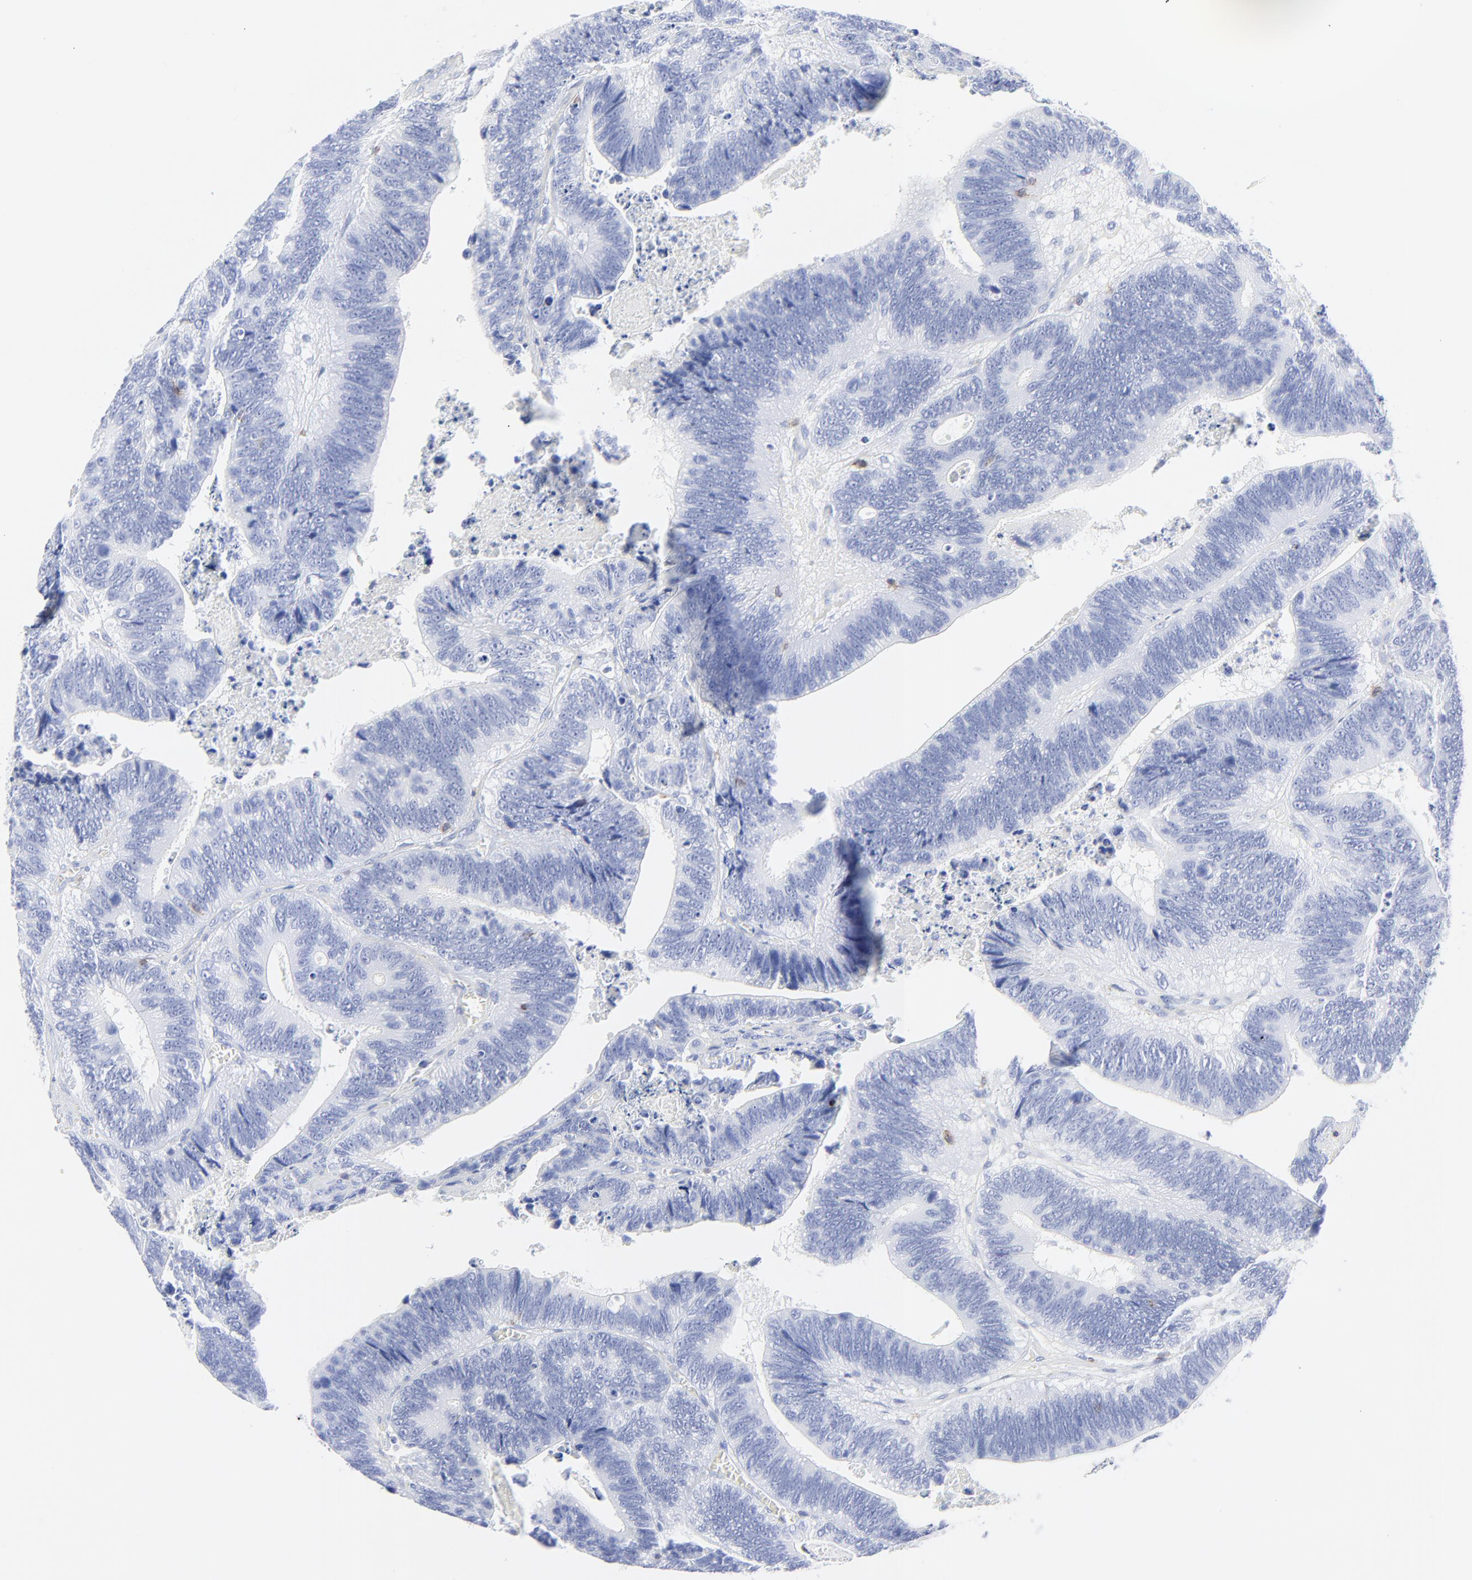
{"staining": {"intensity": "negative", "quantity": "none", "location": "none"}, "tissue": "colorectal cancer", "cell_type": "Tumor cells", "image_type": "cancer", "snomed": [{"axis": "morphology", "description": "Adenocarcinoma, NOS"}, {"axis": "topography", "description": "Colon"}], "caption": "Human colorectal cancer stained for a protein using immunohistochemistry (IHC) exhibits no expression in tumor cells.", "gene": "LCK", "patient": {"sex": "male", "age": 72}}